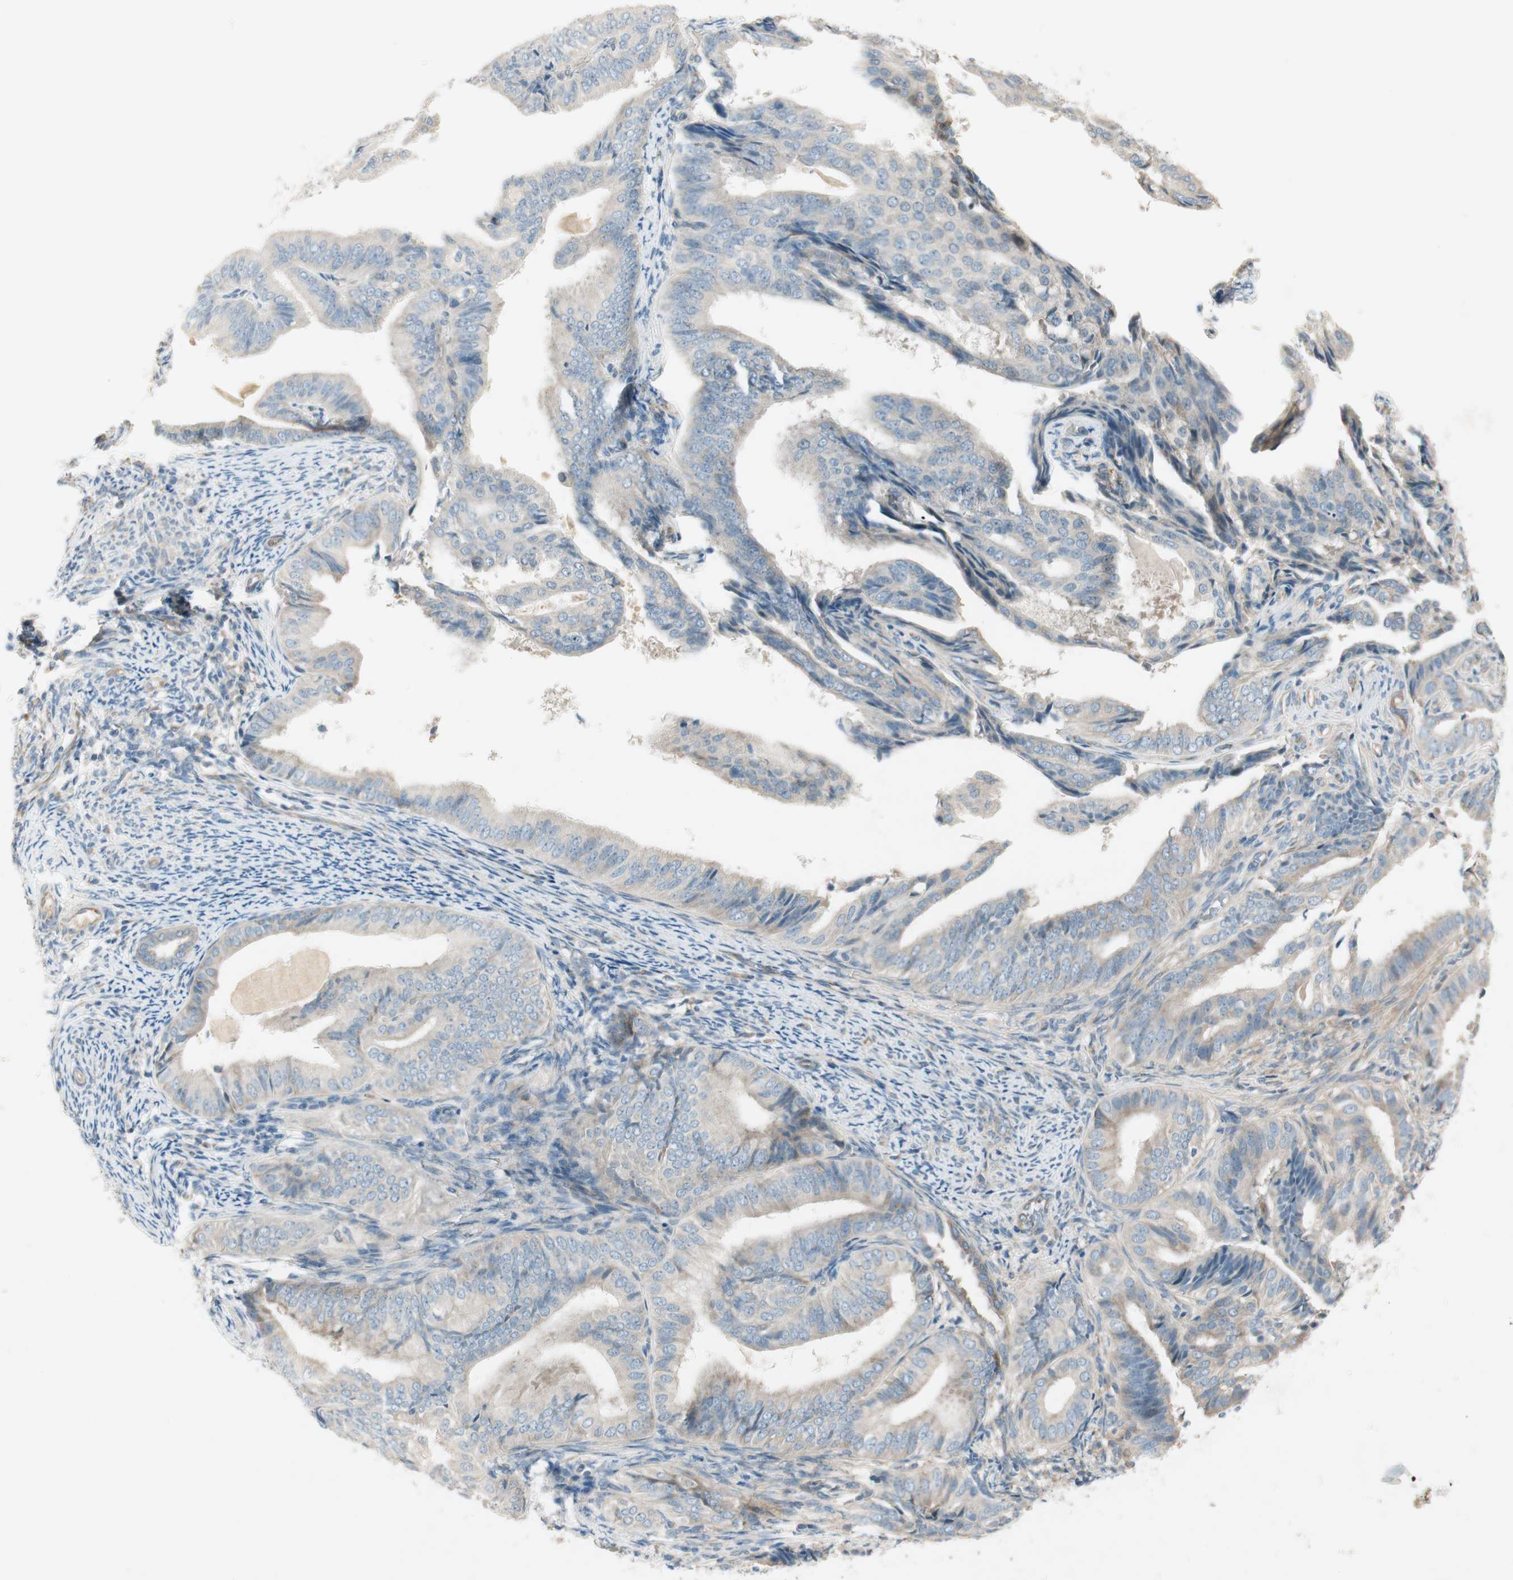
{"staining": {"intensity": "weak", "quantity": "25%-75%", "location": "cytoplasmic/membranous"}, "tissue": "endometrial cancer", "cell_type": "Tumor cells", "image_type": "cancer", "snomed": [{"axis": "morphology", "description": "Adenocarcinoma, NOS"}, {"axis": "topography", "description": "Endometrium"}], "caption": "Protein analysis of adenocarcinoma (endometrial) tissue shows weak cytoplasmic/membranous positivity in about 25%-75% of tumor cells. (IHC, brightfield microscopy, high magnification).", "gene": "STON1-GTF2A1L", "patient": {"sex": "female", "age": 58}}